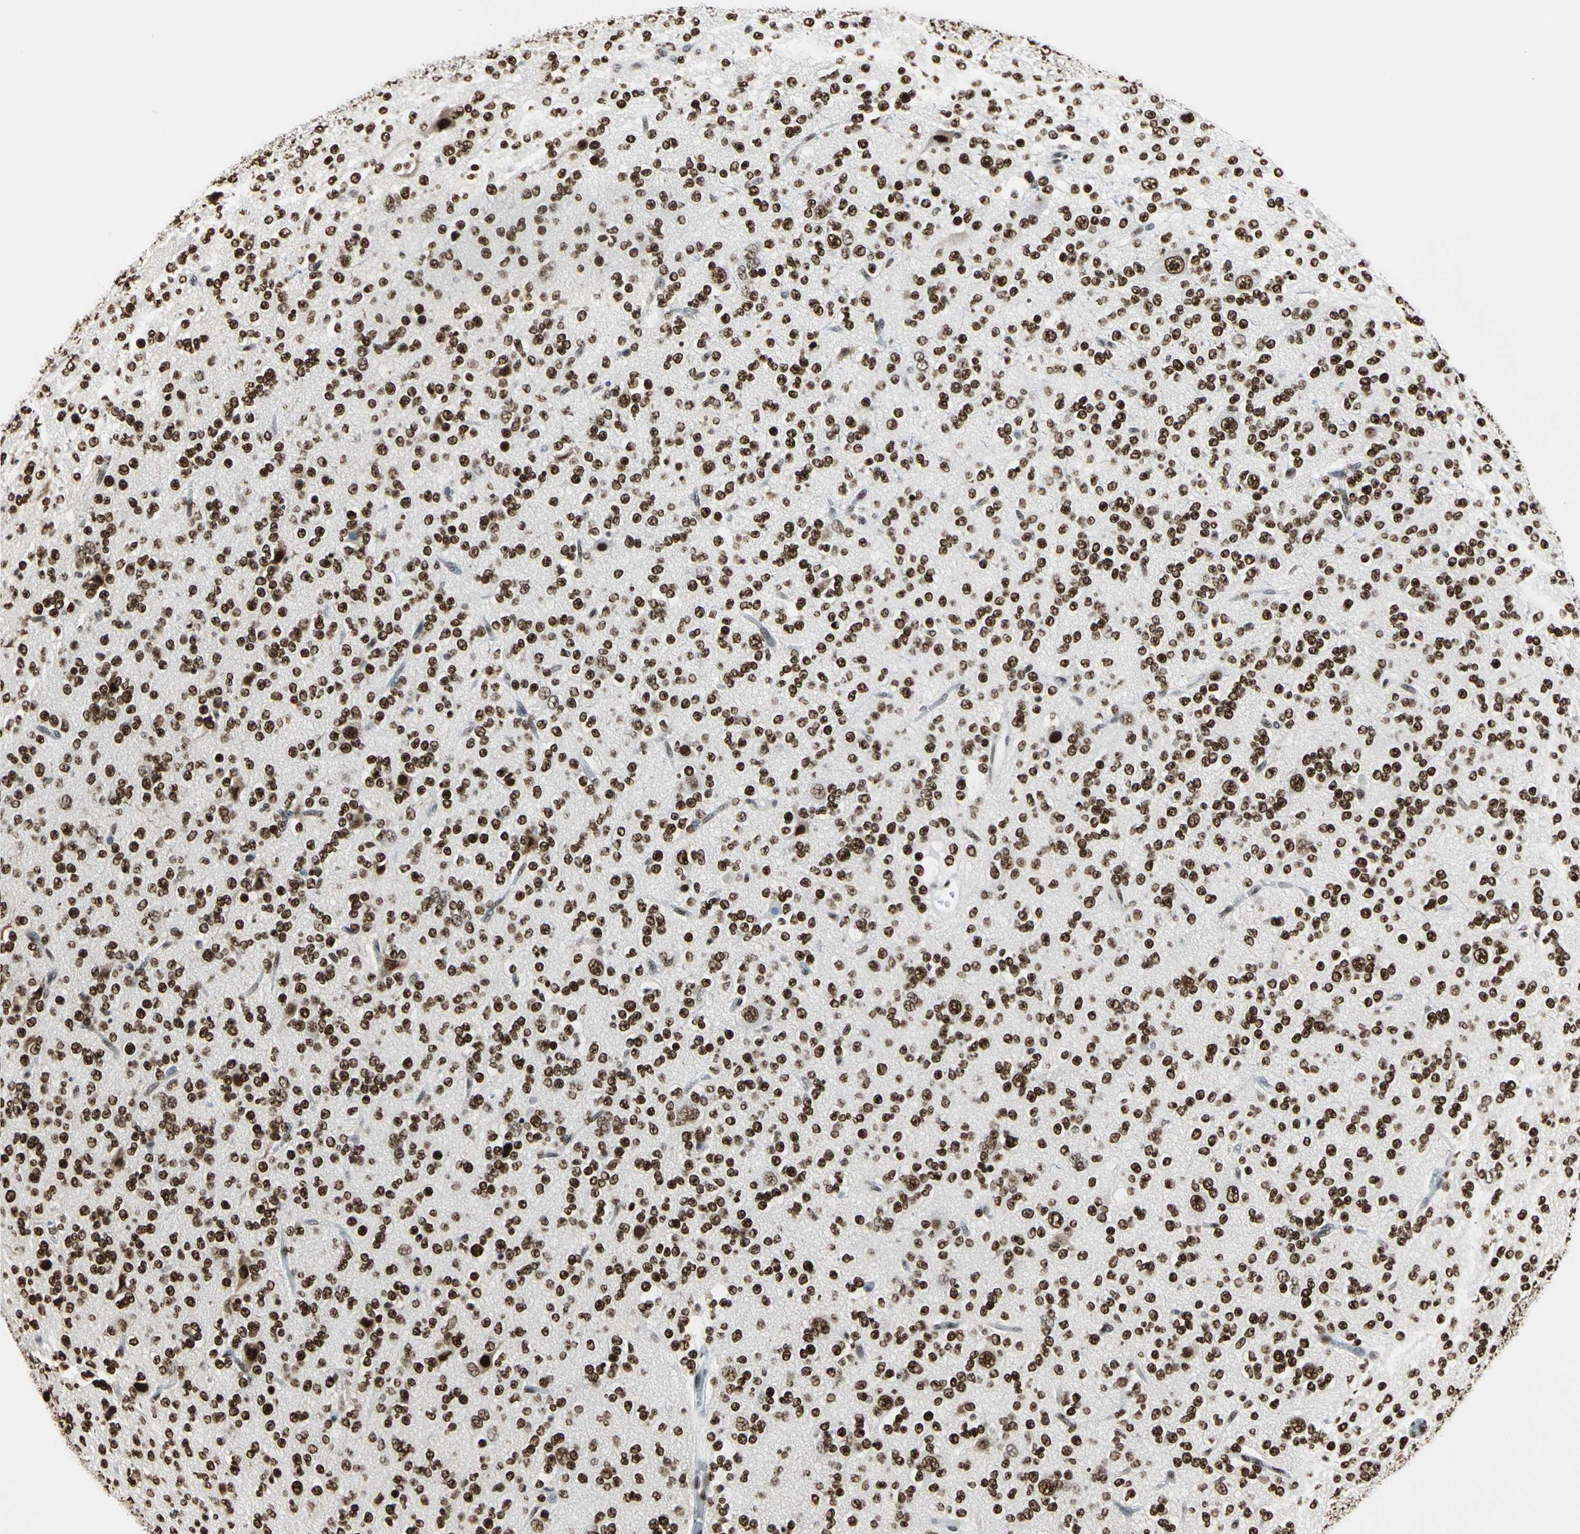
{"staining": {"intensity": "strong", "quantity": ">75%", "location": "nuclear"}, "tissue": "glioma", "cell_type": "Tumor cells", "image_type": "cancer", "snomed": [{"axis": "morphology", "description": "Glioma, malignant, Low grade"}, {"axis": "topography", "description": "Brain"}], "caption": "Immunohistochemical staining of human malignant low-grade glioma demonstrates high levels of strong nuclear protein positivity in approximately >75% of tumor cells. The protein is shown in brown color, while the nuclei are stained blue.", "gene": "HDAC2", "patient": {"sex": "male", "age": 38}}